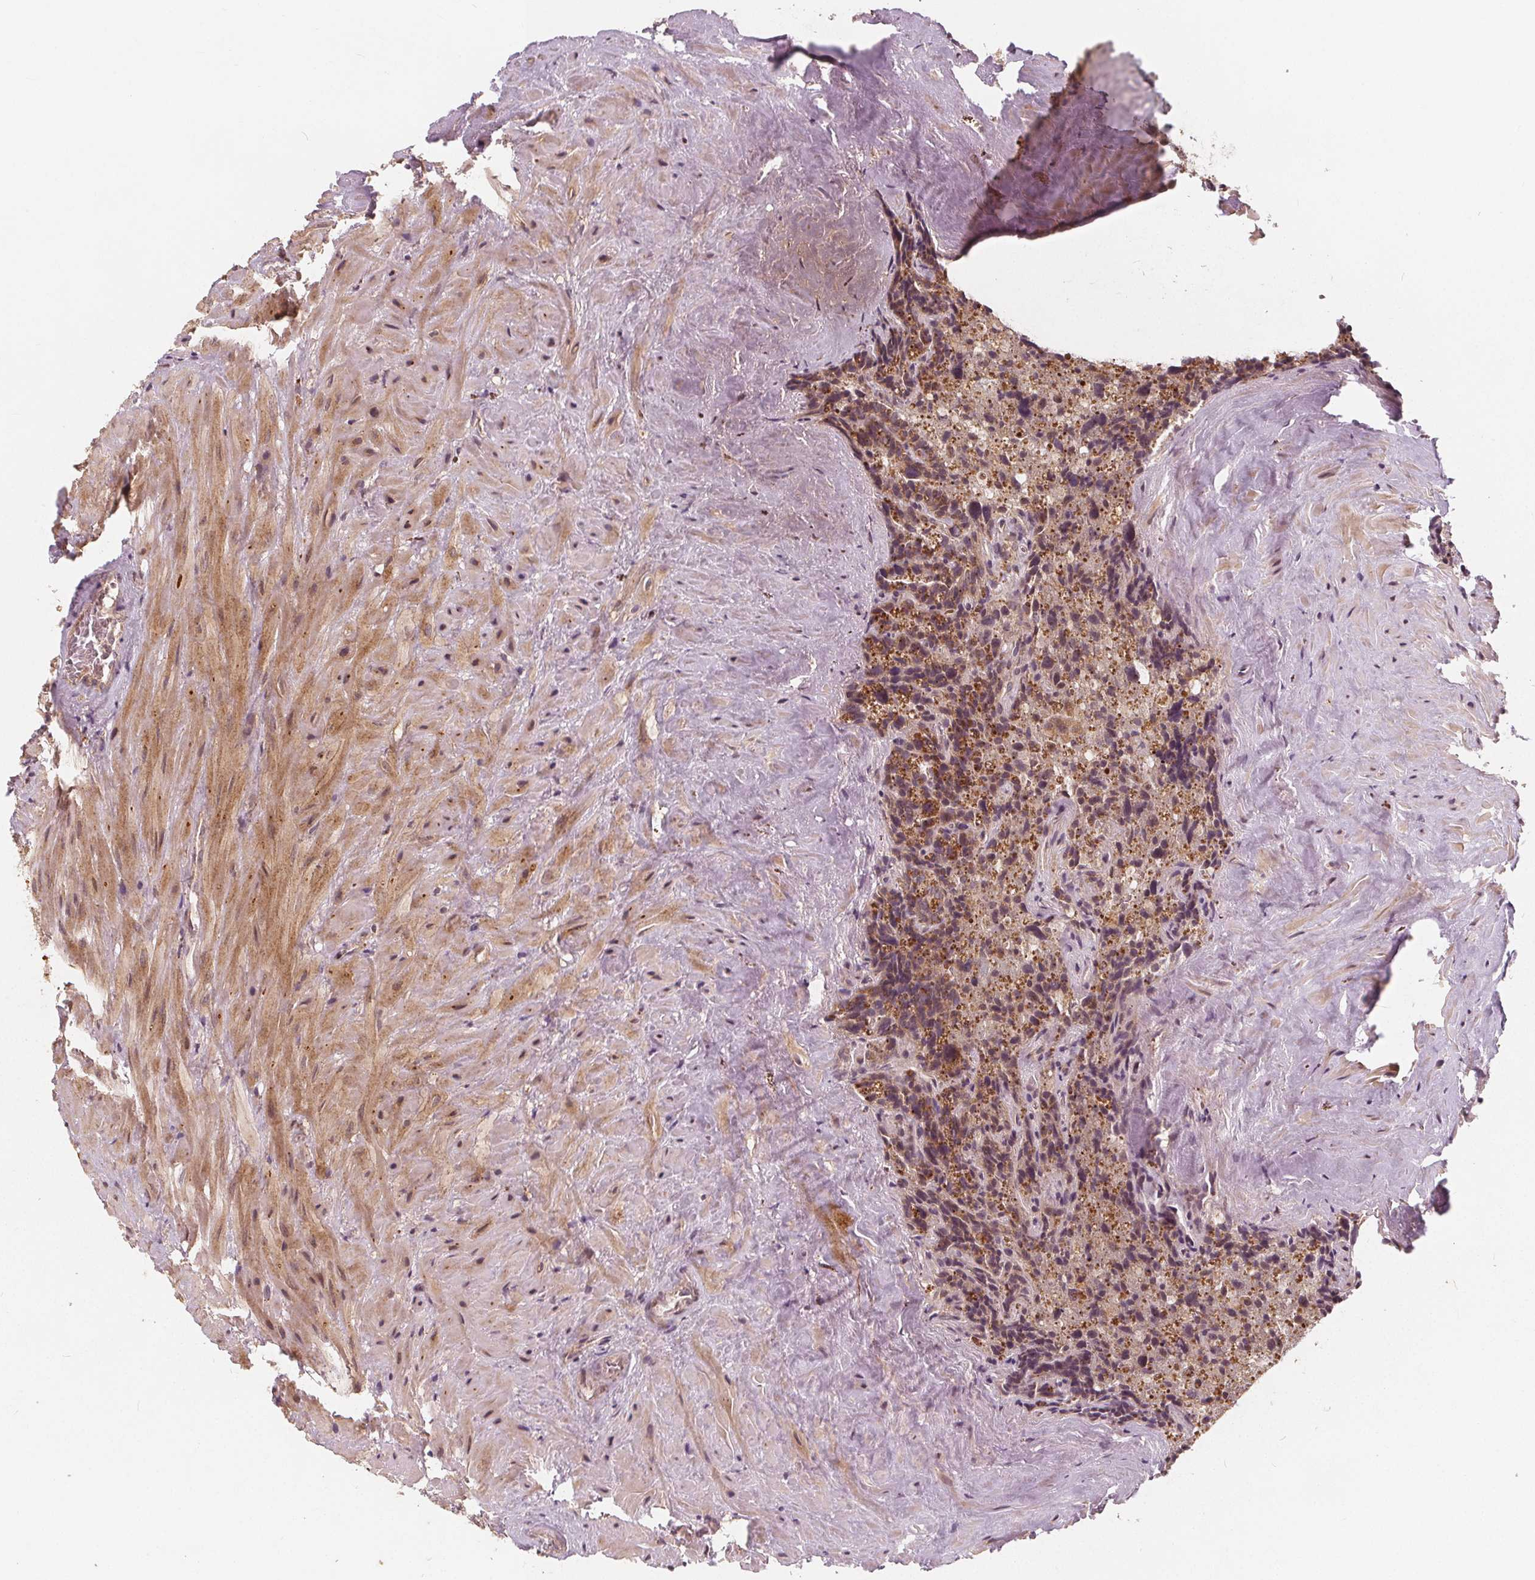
{"staining": {"intensity": "moderate", "quantity": ">75%", "location": "cytoplasmic/membranous"}, "tissue": "seminal vesicle", "cell_type": "Glandular cells", "image_type": "normal", "snomed": [{"axis": "morphology", "description": "Normal tissue, NOS"}, {"axis": "topography", "description": "Prostate"}, {"axis": "topography", "description": "Seminal veicle"}], "caption": "Immunohistochemical staining of unremarkable human seminal vesicle shows medium levels of moderate cytoplasmic/membranous expression in approximately >75% of glandular cells.", "gene": "SNX12", "patient": {"sex": "male", "age": 71}}